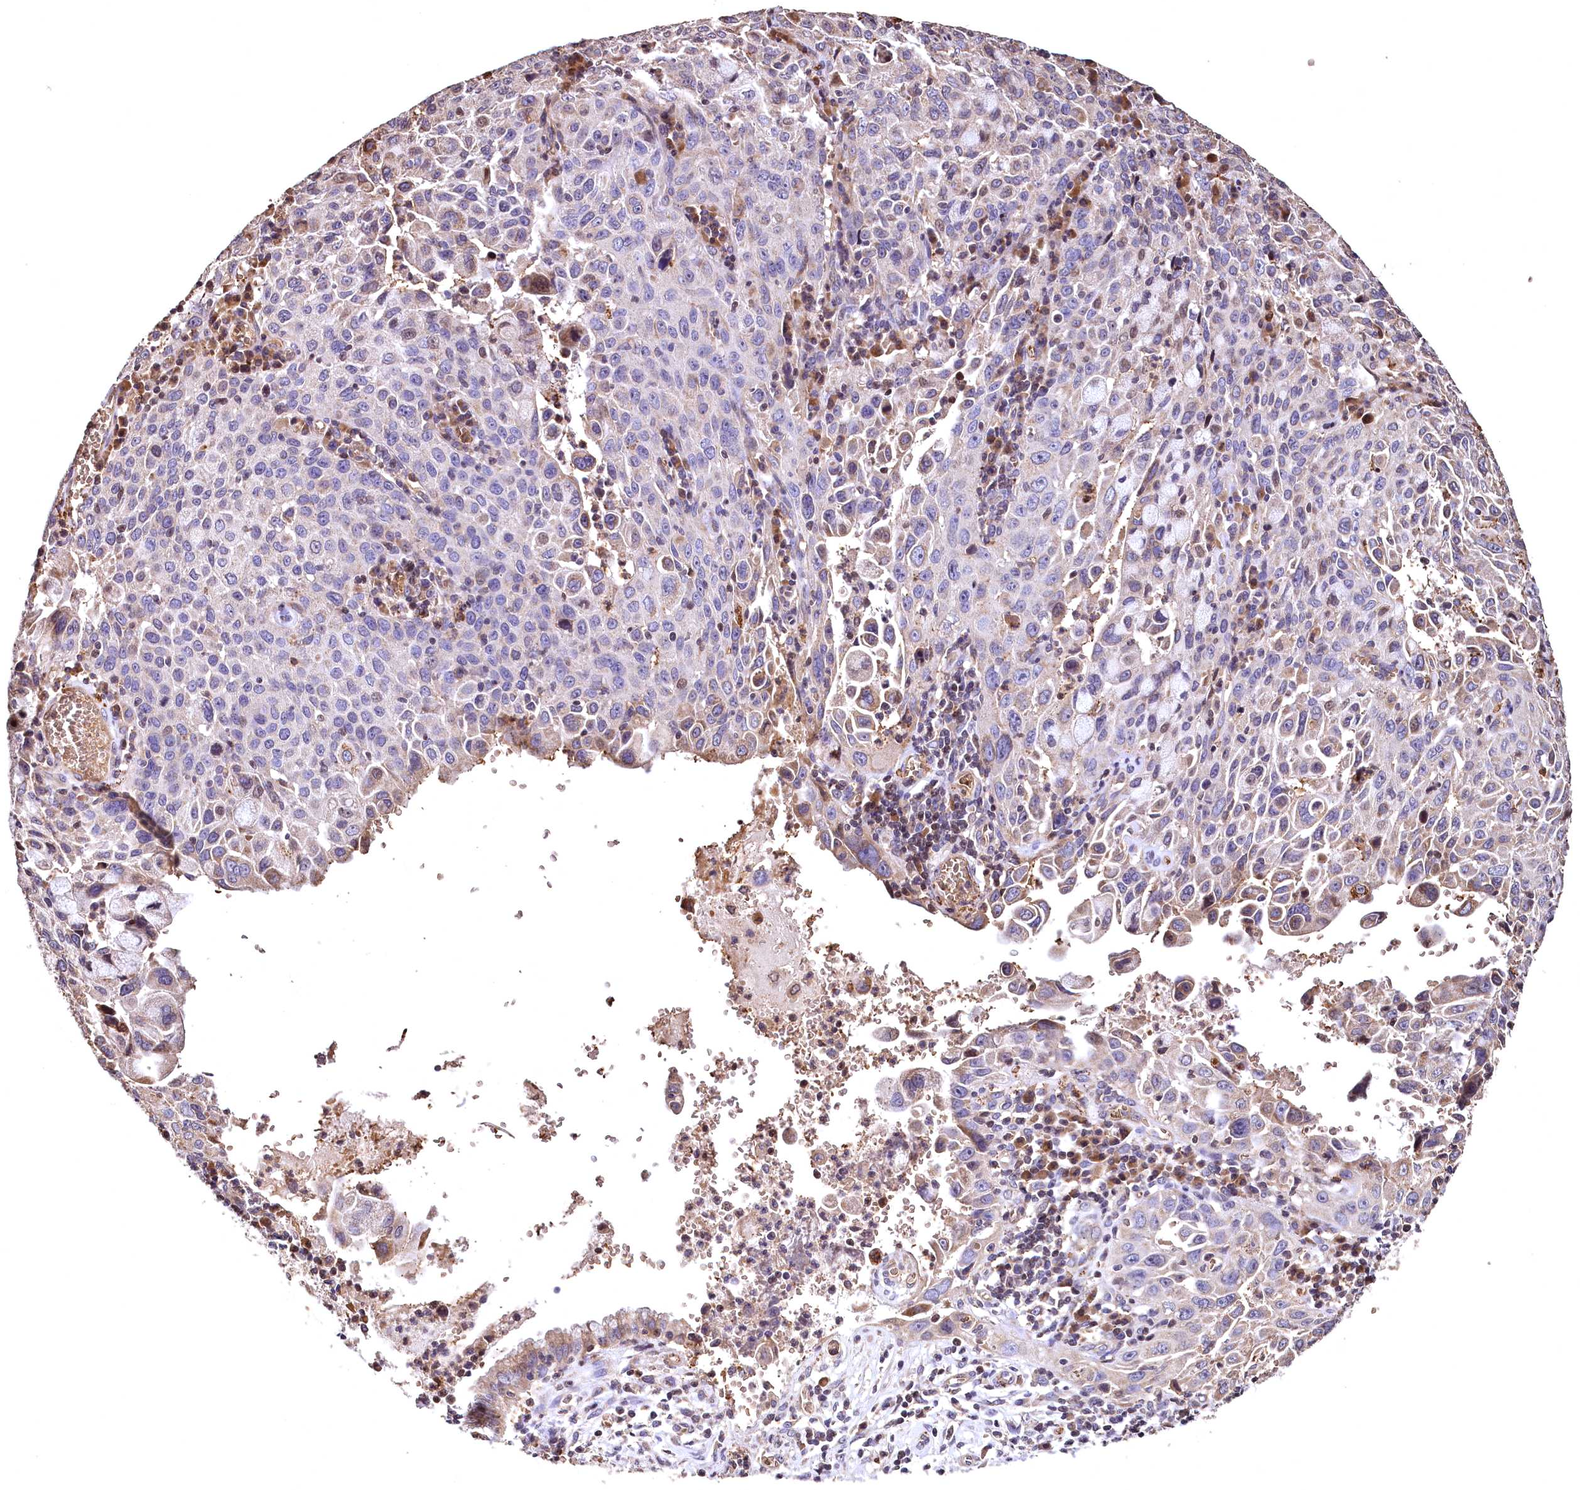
{"staining": {"intensity": "moderate", "quantity": "<25%", "location": "cytoplasmic/membranous"}, "tissue": "cervical cancer", "cell_type": "Tumor cells", "image_type": "cancer", "snomed": [{"axis": "morphology", "description": "Squamous cell carcinoma, NOS"}, {"axis": "topography", "description": "Cervix"}], "caption": "Cervical cancer (squamous cell carcinoma) stained with DAB (3,3'-diaminobenzidine) immunohistochemistry displays low levels of moderate cytoplasmic/membranous positivity in approximately <25% of tumor cells.", "gene": "SPTA1", "patient": {"sex": "female", "age": 42}}